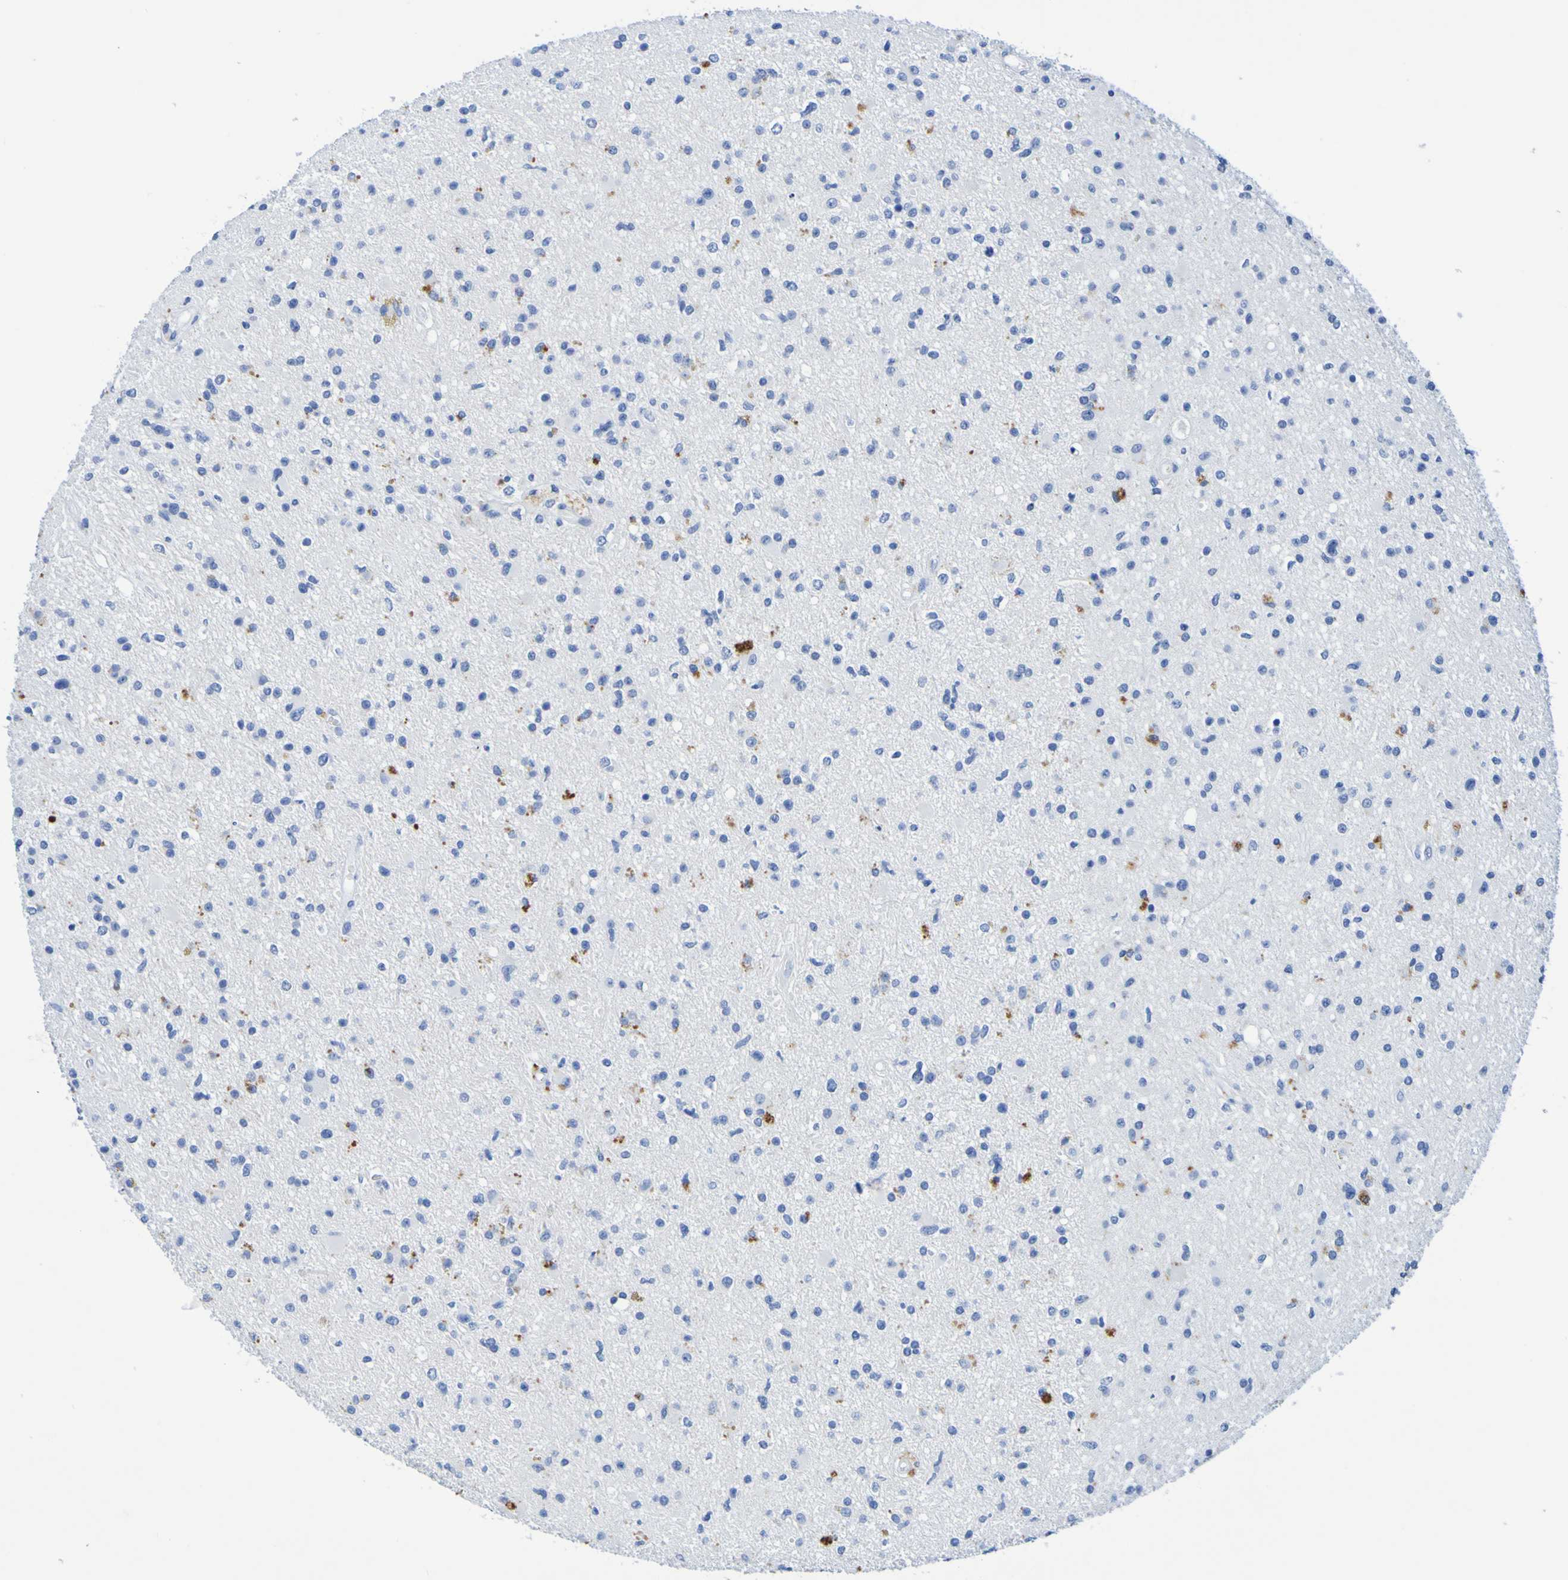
{"staining": {"intensity": "moderate", "quantity": "<25%", "location": "cytoplasmic/membranous"}, "tissue": "glioma", "cell_type": "Tumor cells", "image_type": "cancer", "snomed": [{"axis": "morphology", "description": "Glioma, malignant, High grade"}, {"axis": "topography", "description": "Brain"}], "caption": "Immunohistochemistry of human malignant high-grade glioma displays low levels of moderate cytoplasmic/membranous expression in about <25% of tumor cells.", "gene": "DPEP1", "patient": {"sex": "male", "age": 33}}